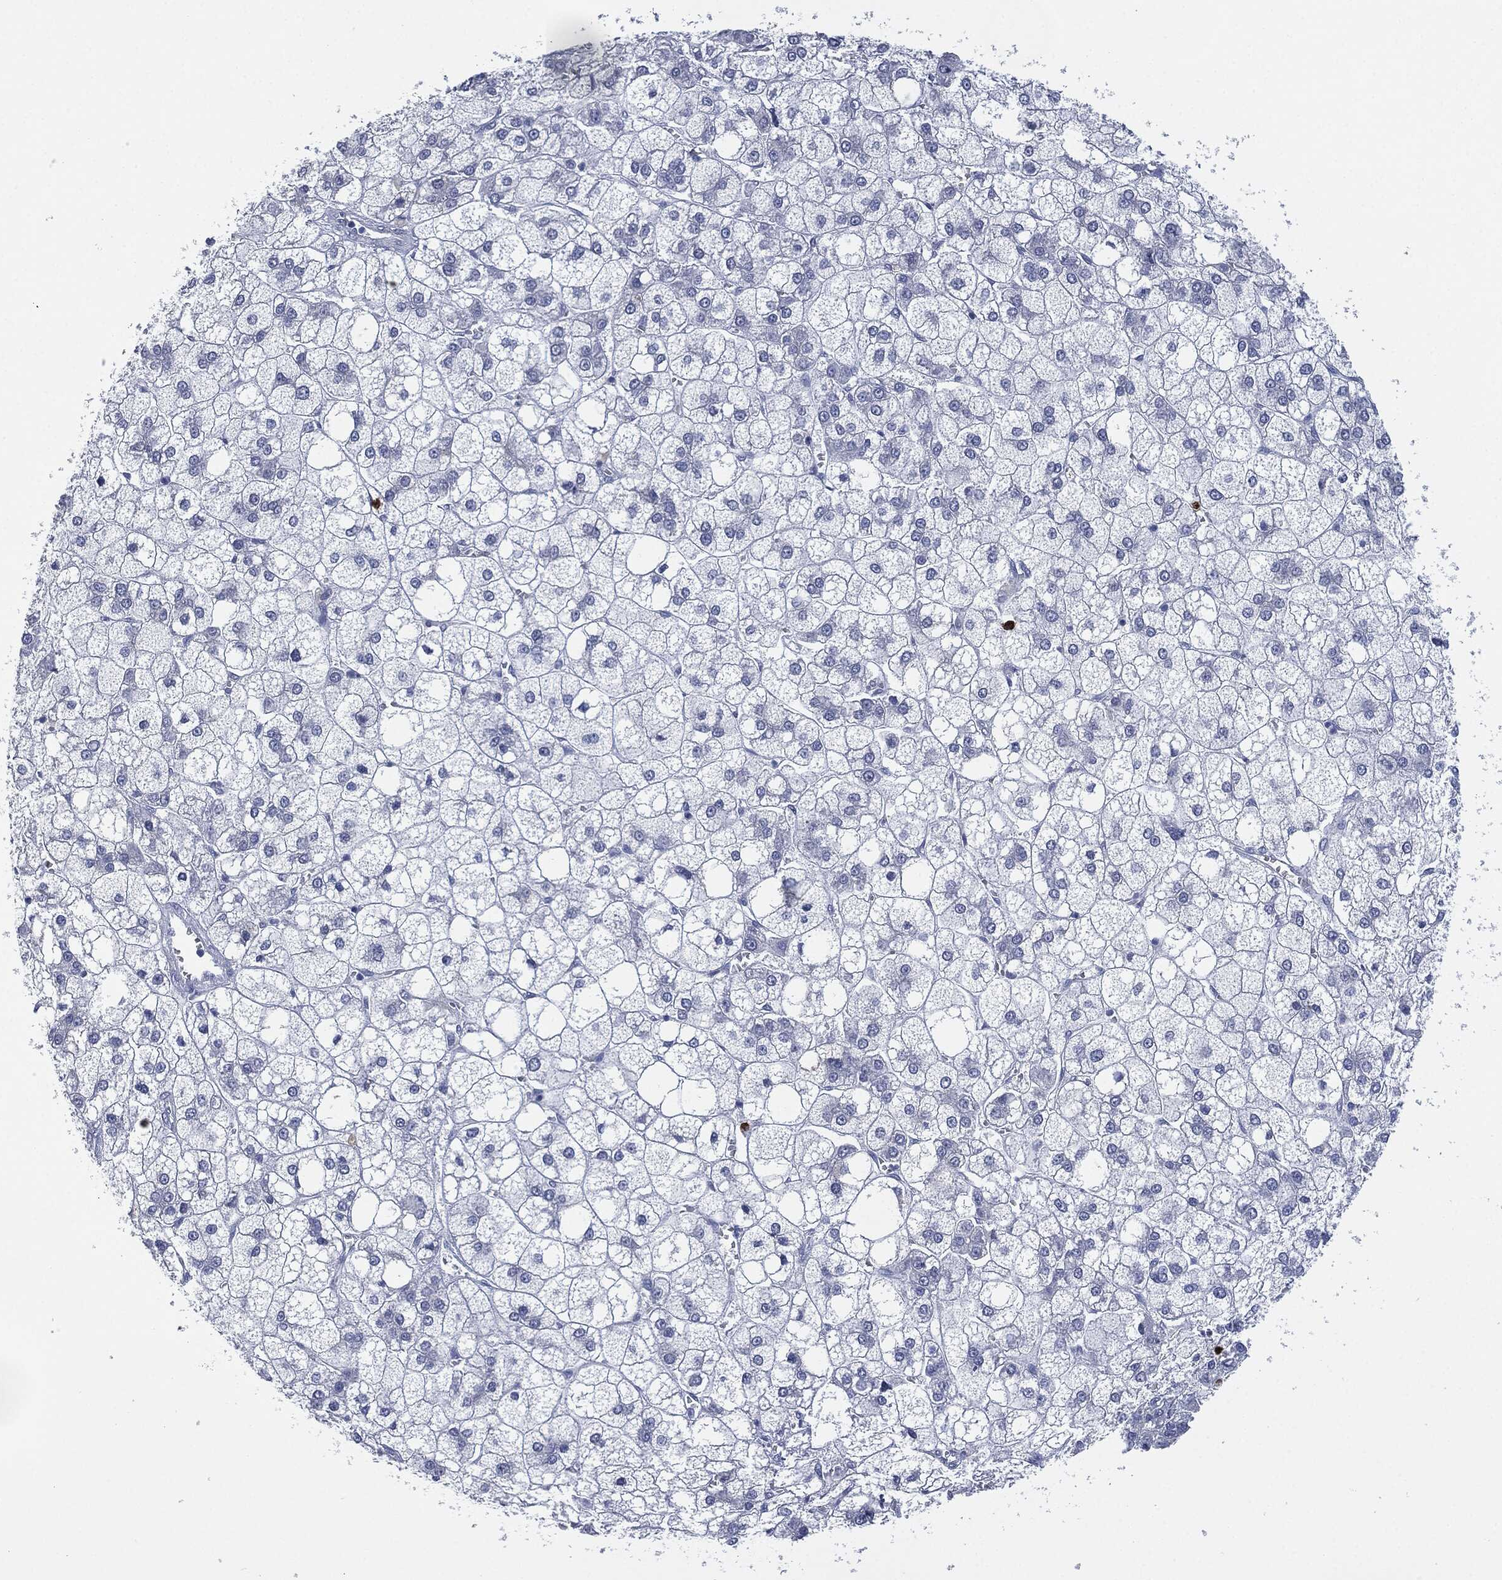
{"staining": {"intensity": "negative", "quantity": "none", "location": "none"}, "tissue": "liver cancer", "cell_type": "Tumor cells", "image_type": "cancer", "snomed": [{"axis": "morphology", "description": "Carcinoma, Hepatocellular, NOS"}, {"axis": "topography", "description": "Liver"}], "caption": "Immunohistochemical staining of human liver cancer (hepatocellular carcinoma) reveals no significant positivity in tumor cells.", "gene": "CEACAM8", "patient": {"sex": "male", "age": 73}}